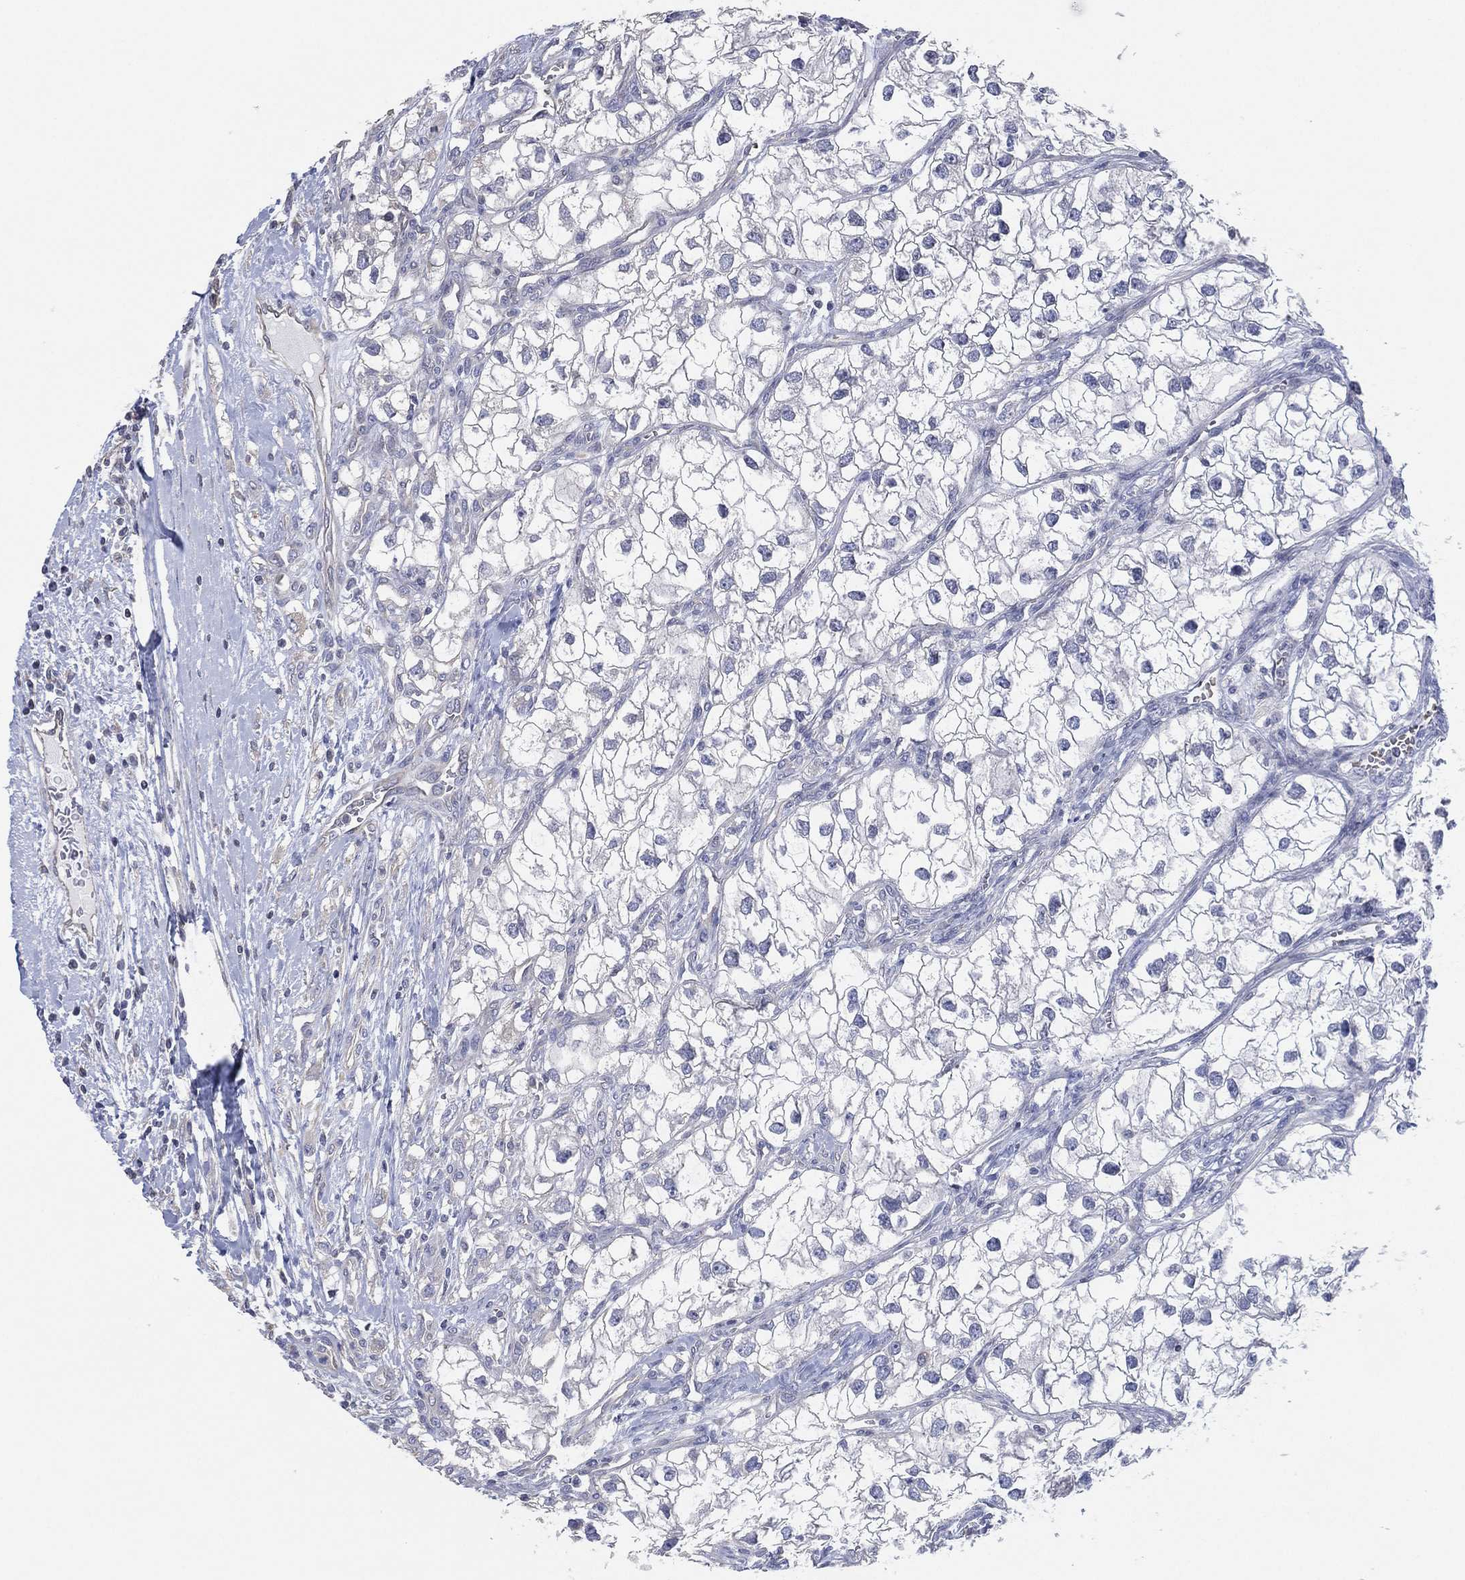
{"staining": {"intensity": "negative", "quantity": "none", "location": "none"}, "tissue": "renal cancer", "cell_type": "Tumor cells", "image_type": "cancer", "snomed": [{"axis": "morphology", "description": "Adenocarcinoma, NOS"}, {"axis": "topography", "description": "Kidney"}], "caption": "Tumor cells are negative for protein expression in human renal adenocarcinoma.", "gene": "CFTR", "patient": {"sex": "male", "age": 59}}